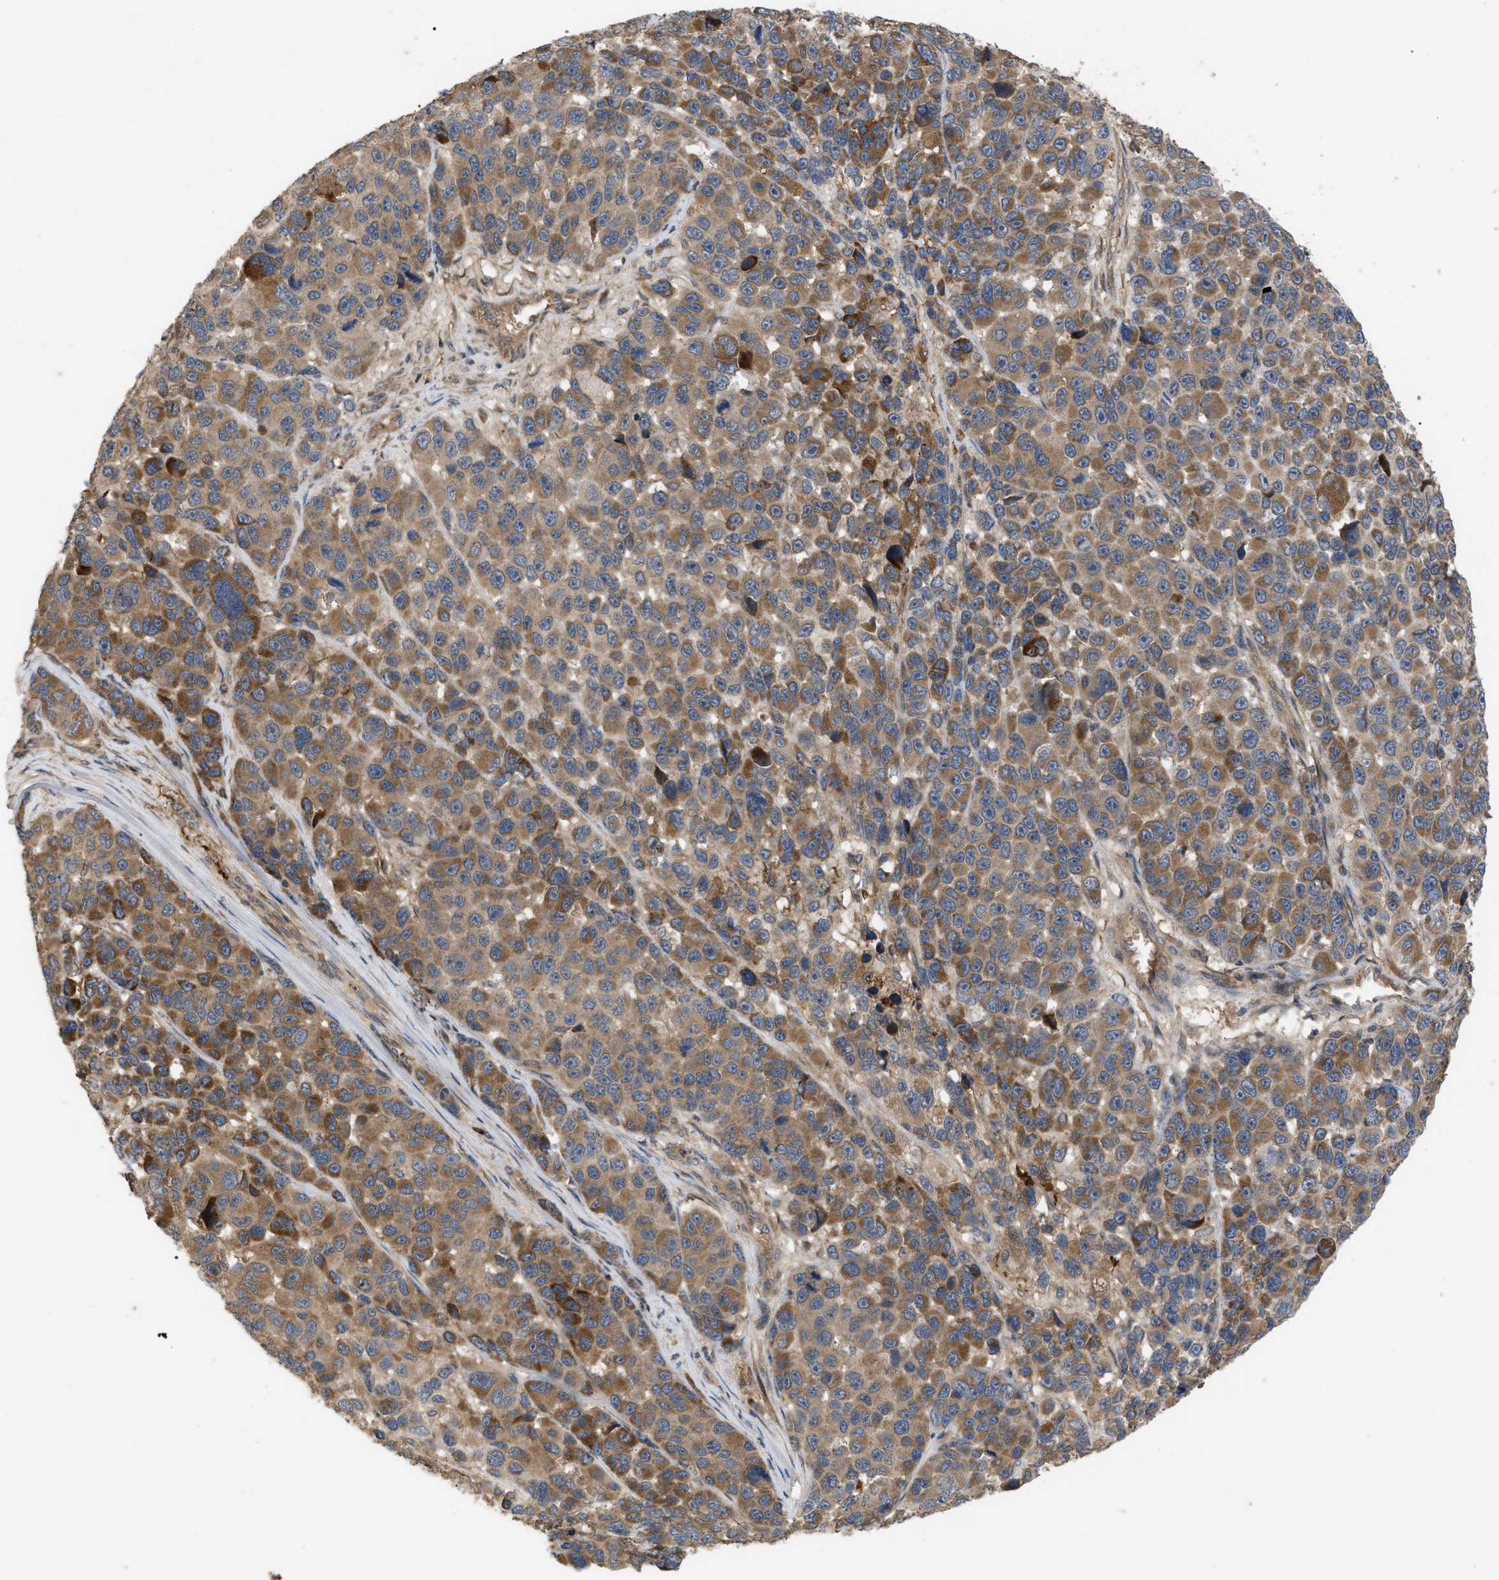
{"staining": {"intensity": "moderate", "quantity": ">75%", "location": "cytoplasmic/membranous"}, "tissue": "melanoma", "cell_type": "Tumor cells", "image_type": "cancer", "snomed": [{"axis": "morphology", "description": "Malignant melanoma, NOS"}, {"axis": "topography", "description": "Skin"}], "caption": "A brown stain shows moderate cytoplasmic/membranous expression of a protein in human malignant melanoma tumor cells.", "gene": "RAB2A", "patient": {"sex": "male", "age": 53}}